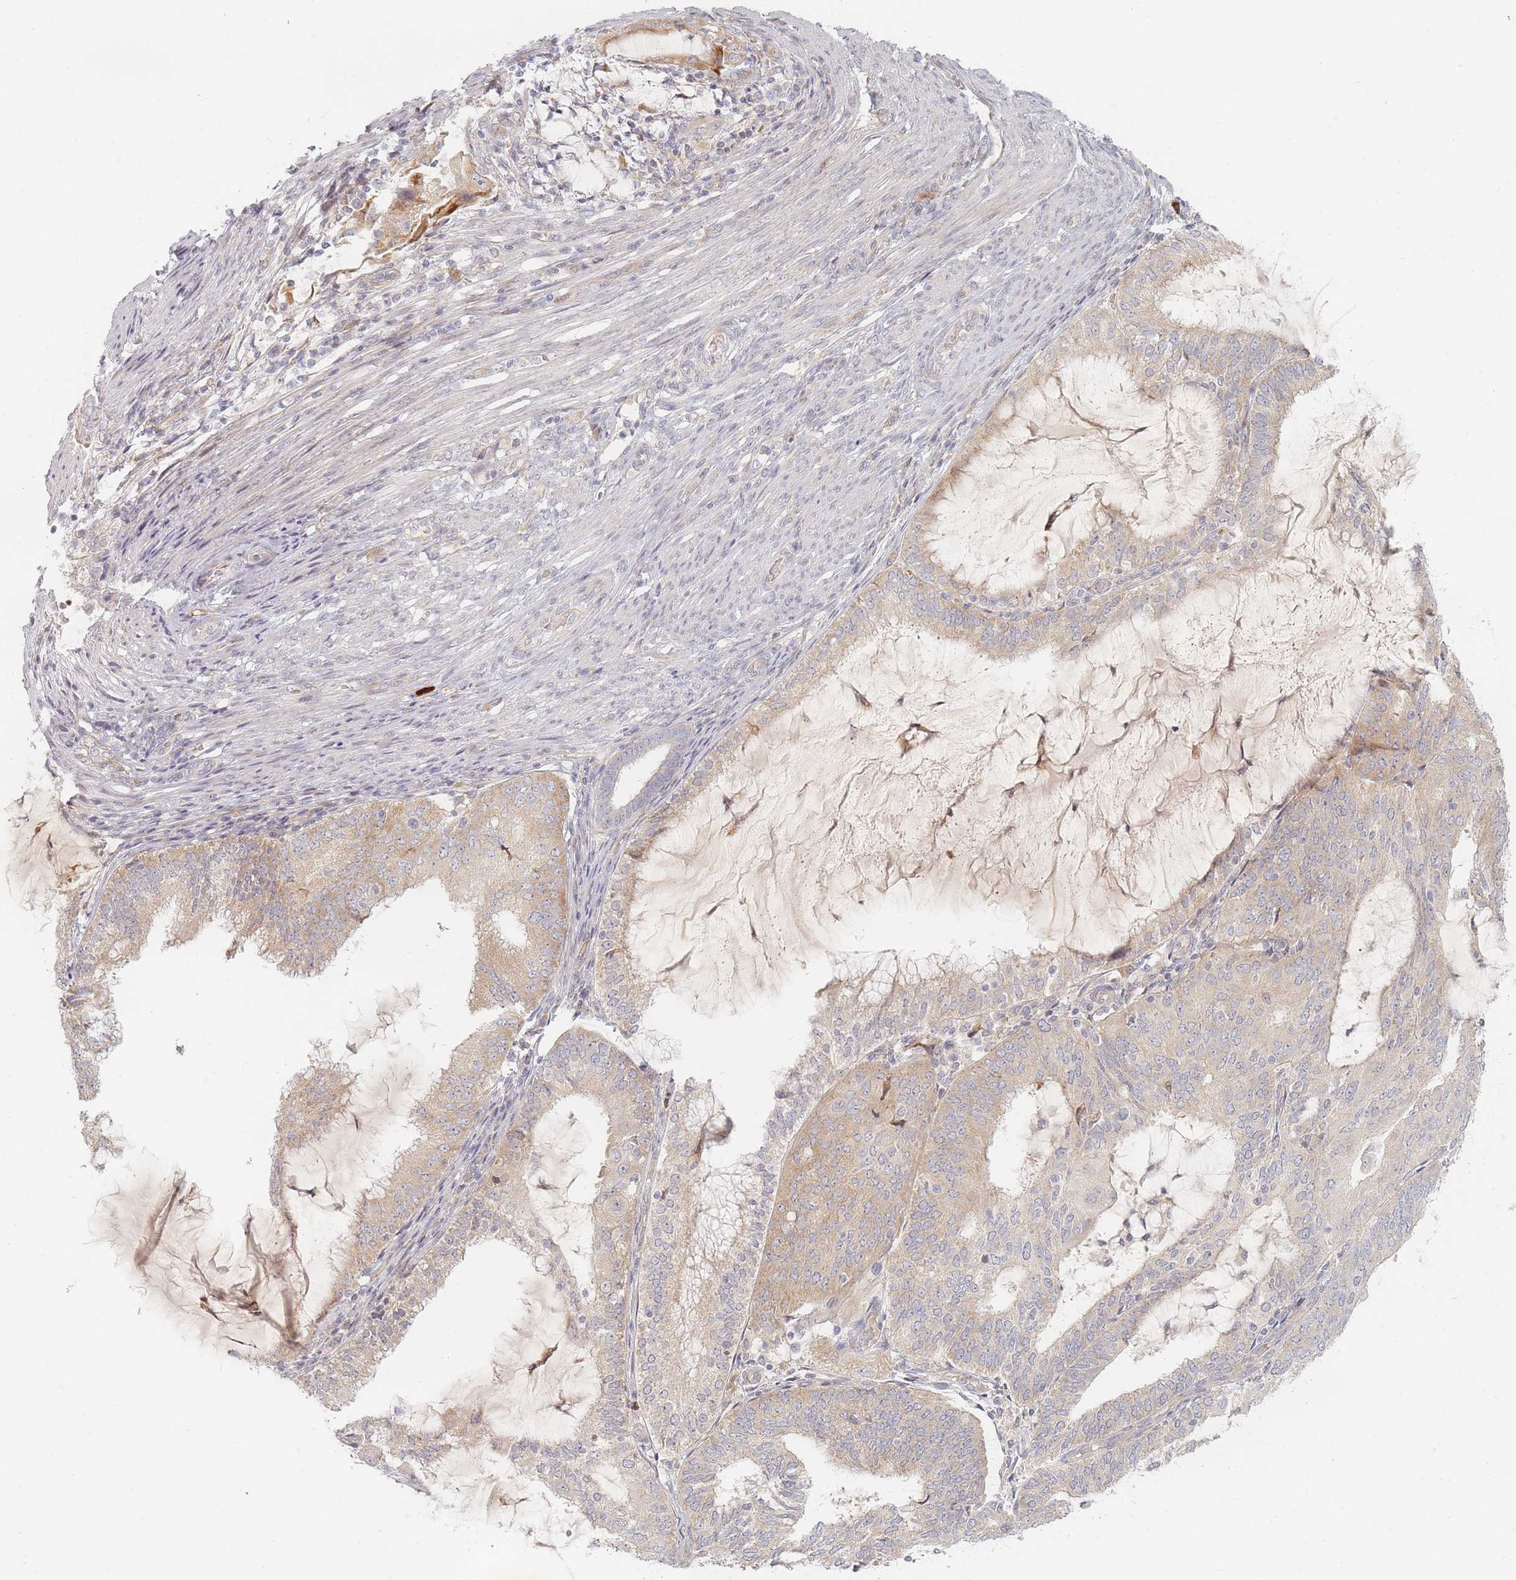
{"staining": {"intensity": "weak", "quantity": ">75%", "location": "cytoplasmic/membranous"}, "tissue": "endometrial cancer", "cell_type": "Tumor cells", "image_type": "cancer", "snomed": [{"axis": "morphology", "description": "Adenocarcinoma, NOS"}, {"axis": "topography", "description": "Endometrium"}], "caption": "Immunohistochemical staining of endometrial adenocarcinoma shows low levels of weak cytoplasmic/membranous staining in about >75% of tumor cells.", "gene": "ZKSCAN7", "patient": {"sex": "female", "age": 81}}